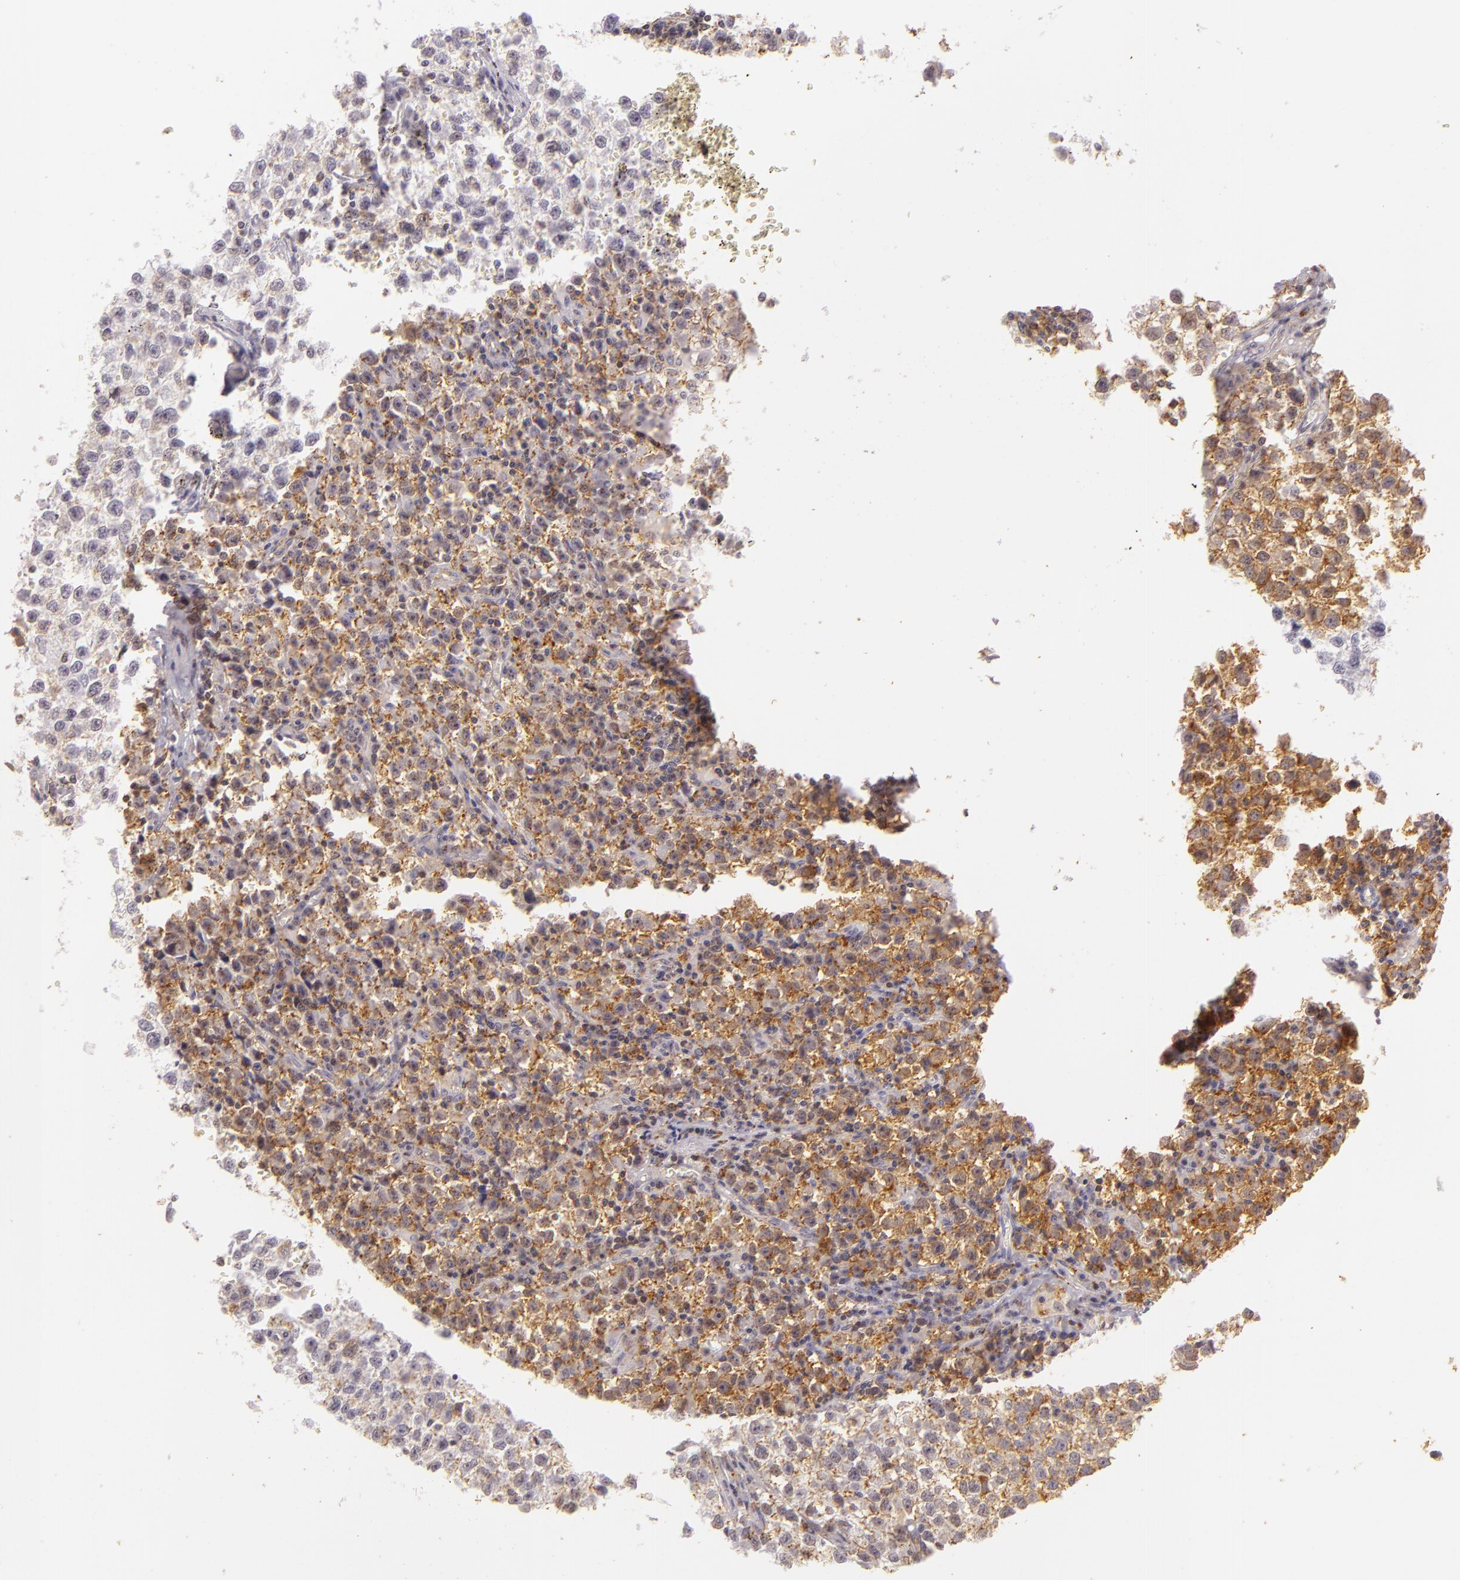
{"staining": {"intensity": "weak", "quantity": "25%-75%", "location": "cytoplasmic/membranous"}, "tissue": "testis cancer", "cell_type": "Tumor cells", "image_type": "cancer", "snomed": [{"axis": "morphology", "description": "Seminoma, NOS"}, {"axis": "topography", "description": "Testis"}], "caption": "Testis cancer (seminoma) stained with immunohistochemistry (IHC) displays weak cytoplasmic/membranous staining in approximately 25%-75% of tumor cells.", "gene": "IMPDH1", "patient": {"sex": "male", "age": 35}}